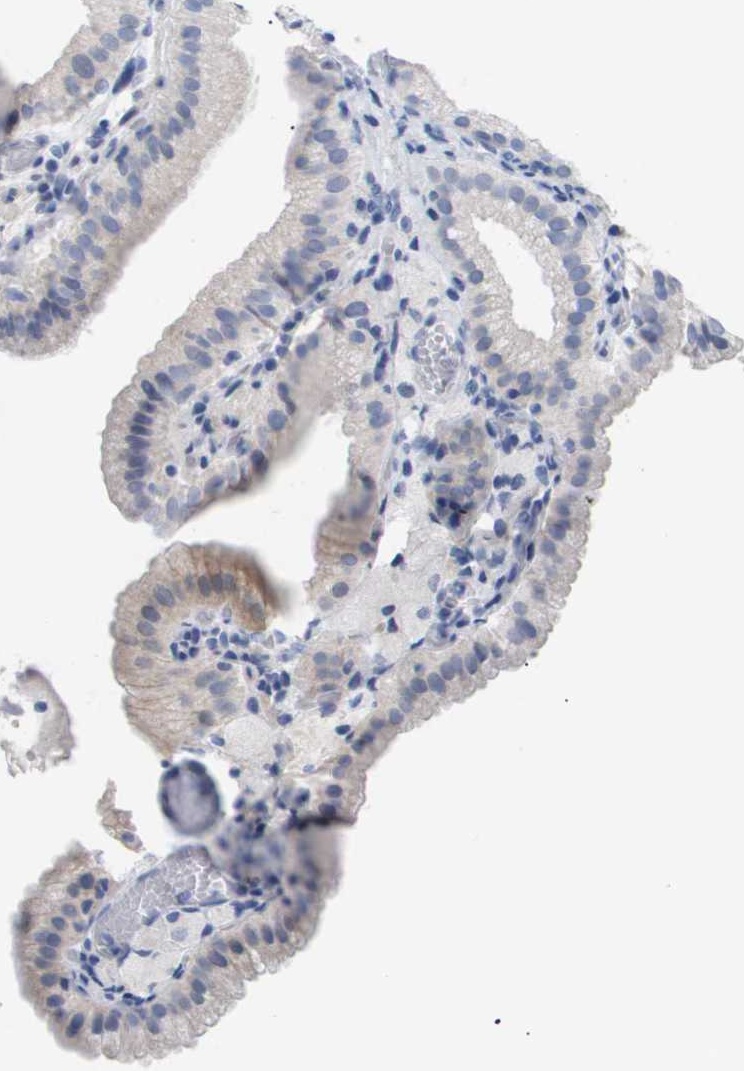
{"staining": {"intensity": "negative", "quantity": "none", "location": "none"}, "tissue": "gallbladder", "cell_type": "Glandular cells", "image_type": "normal", "snomed": [{"axis": "morphology", "description": "Normal tissue, NOS"}, {"axis": "topography", "description": "Gallbladder"}], "caption": "A high-resolution image shows immunohistochemistry (IHC) staining of benign gallbladder, which reveals no significant staining in glandular cells. (Stains: DAB immunohistochemistry (IHC) with hematoxylin counter stain, Microscopy: brightfield microscopy at high magnification).", "gene": "CAV3", "patient": {"sex": "male", "age": 54}}